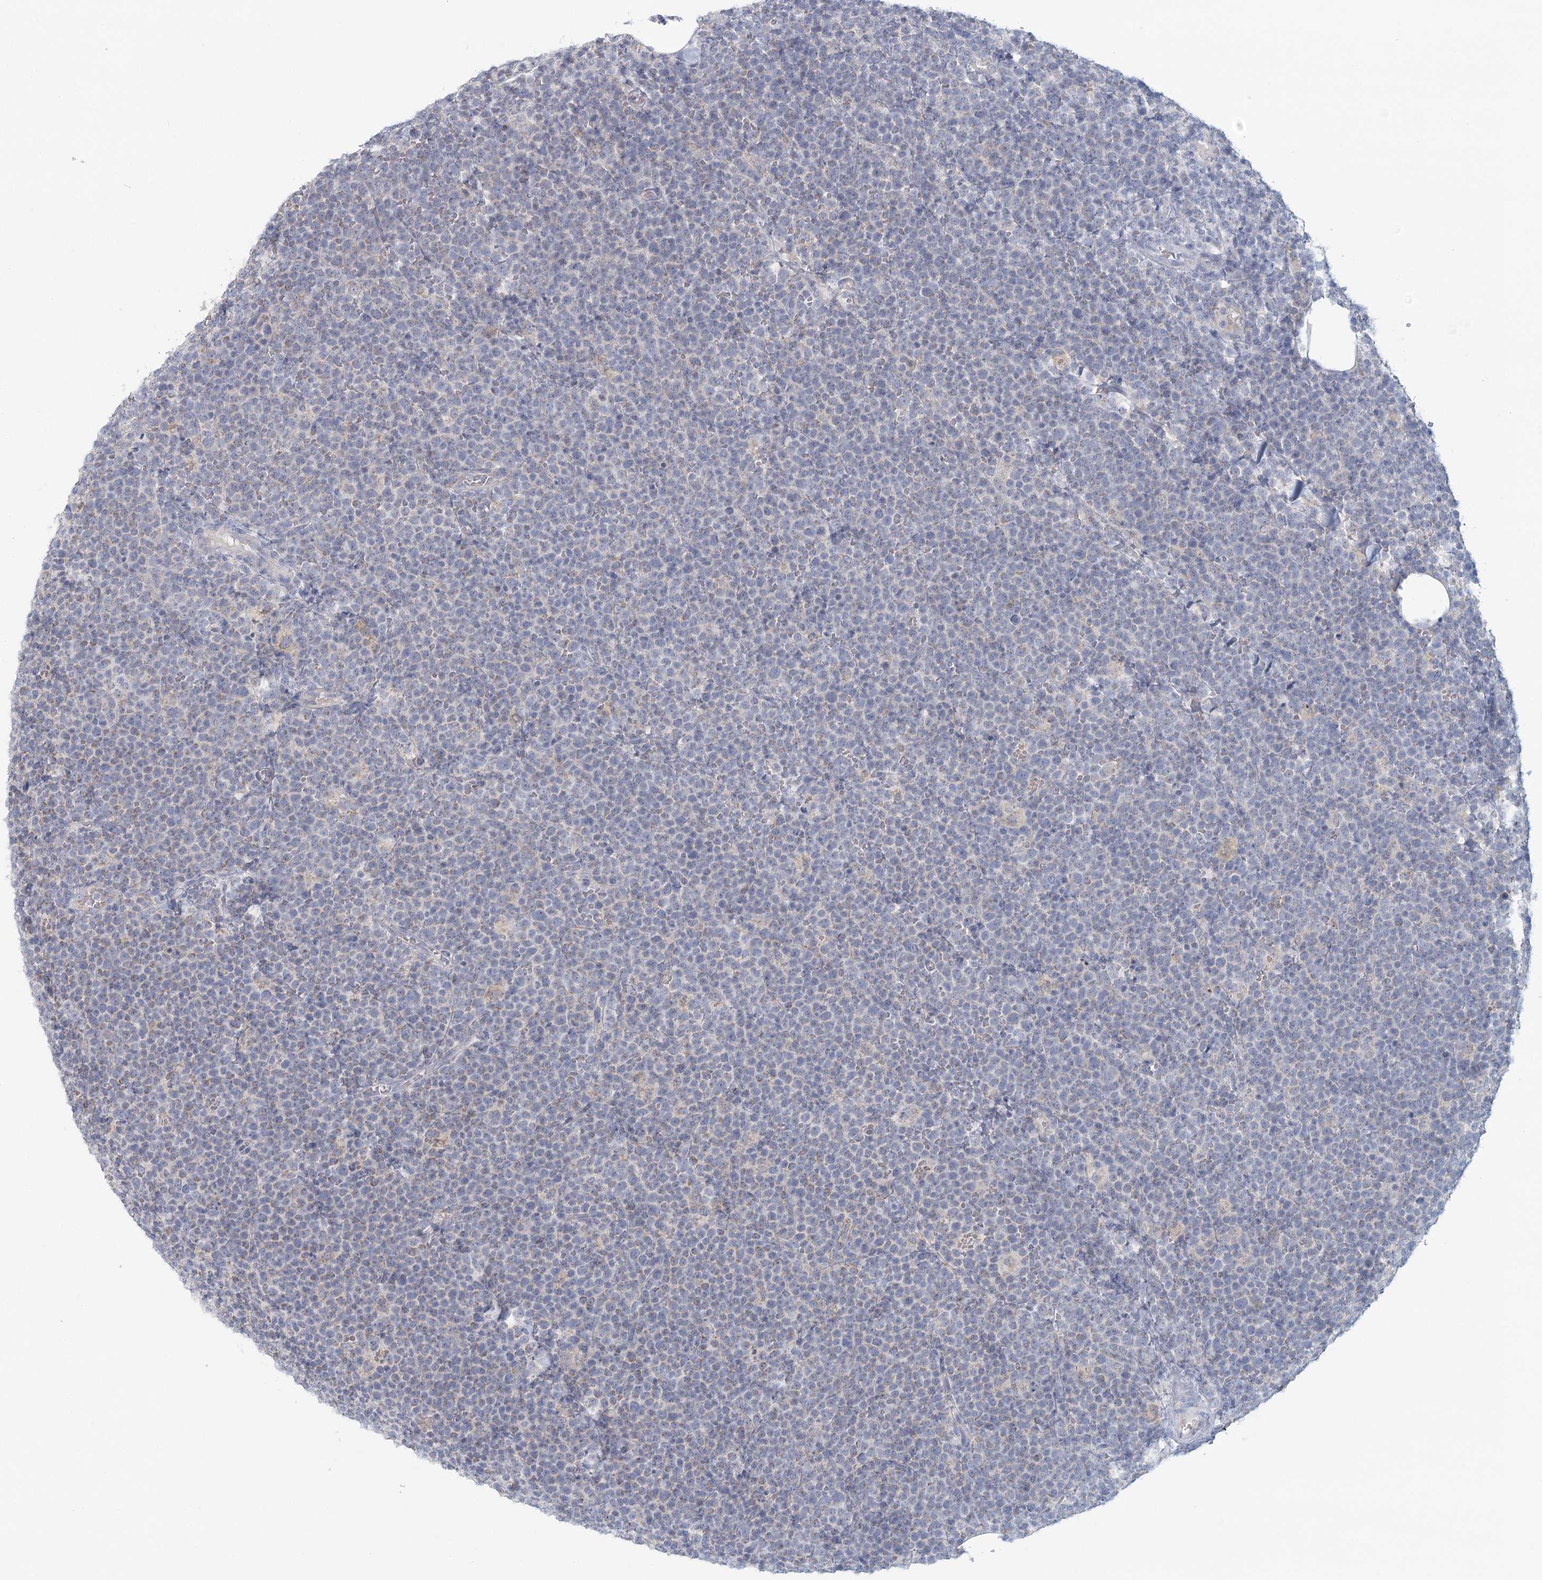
{"staining": {"intensity": "negative", "quantity": "none", "location": "none"}, "tissue": "lymphoma", "cell_type": "Tumor cells", "image_type": "cancer", "snomed": [{"axis": "morphology", "description": "Malignant lymphoma, non-Hodgkin's type, High grade"}, {"axis": "topography", "description": "Lymph node"}], "caption": "Immunohistochemistry (IHC) histopathology image of neoplastic tissue: human lymphoma stained with DAB demonstrates no significant protein staining in tumor cells.", "gene": "BPHL", "patient": {"sex": "male", "age": 61}}